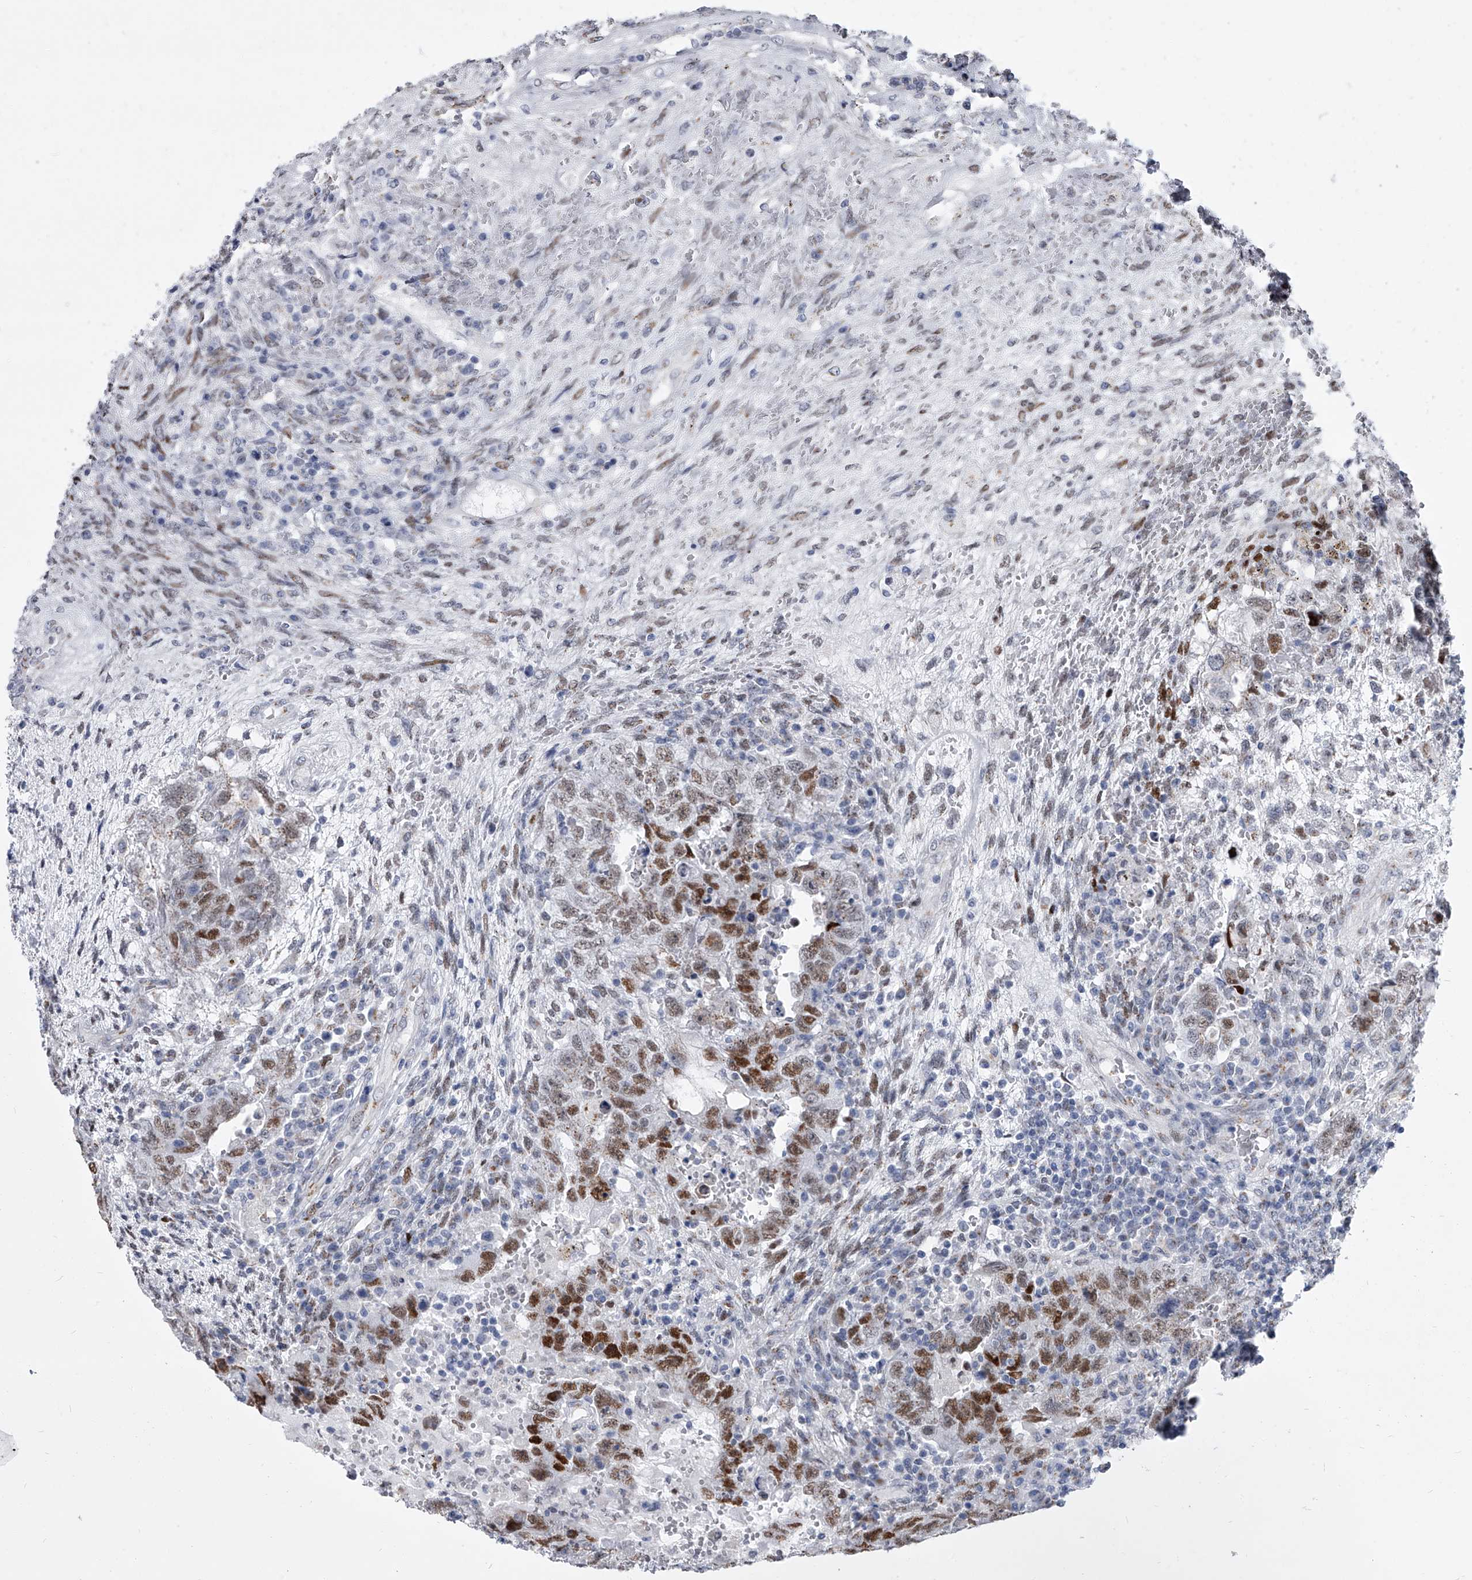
{"staining": {"intensity": "moderate", "quantity": "25%-75%", "location": "nuclear"}, "tissue": "testis cancer", "cell_type": "Tumor cells", "image_type": "cancer", "snomed": [{"axis": "morphology", "description": "Carcinoma, Embryonal, NOS"}, {"axis": "topography", "description": "Testis"}], "caption": "This image demonstrates immunohistochemistry staining of human testis cancer (embryonal carcinoma), with medium moderate nuclear positivity in about 25%-75% of tumor cells.", "gene": "EVA1C", "patient": {"sex": "male", "age": 26}}